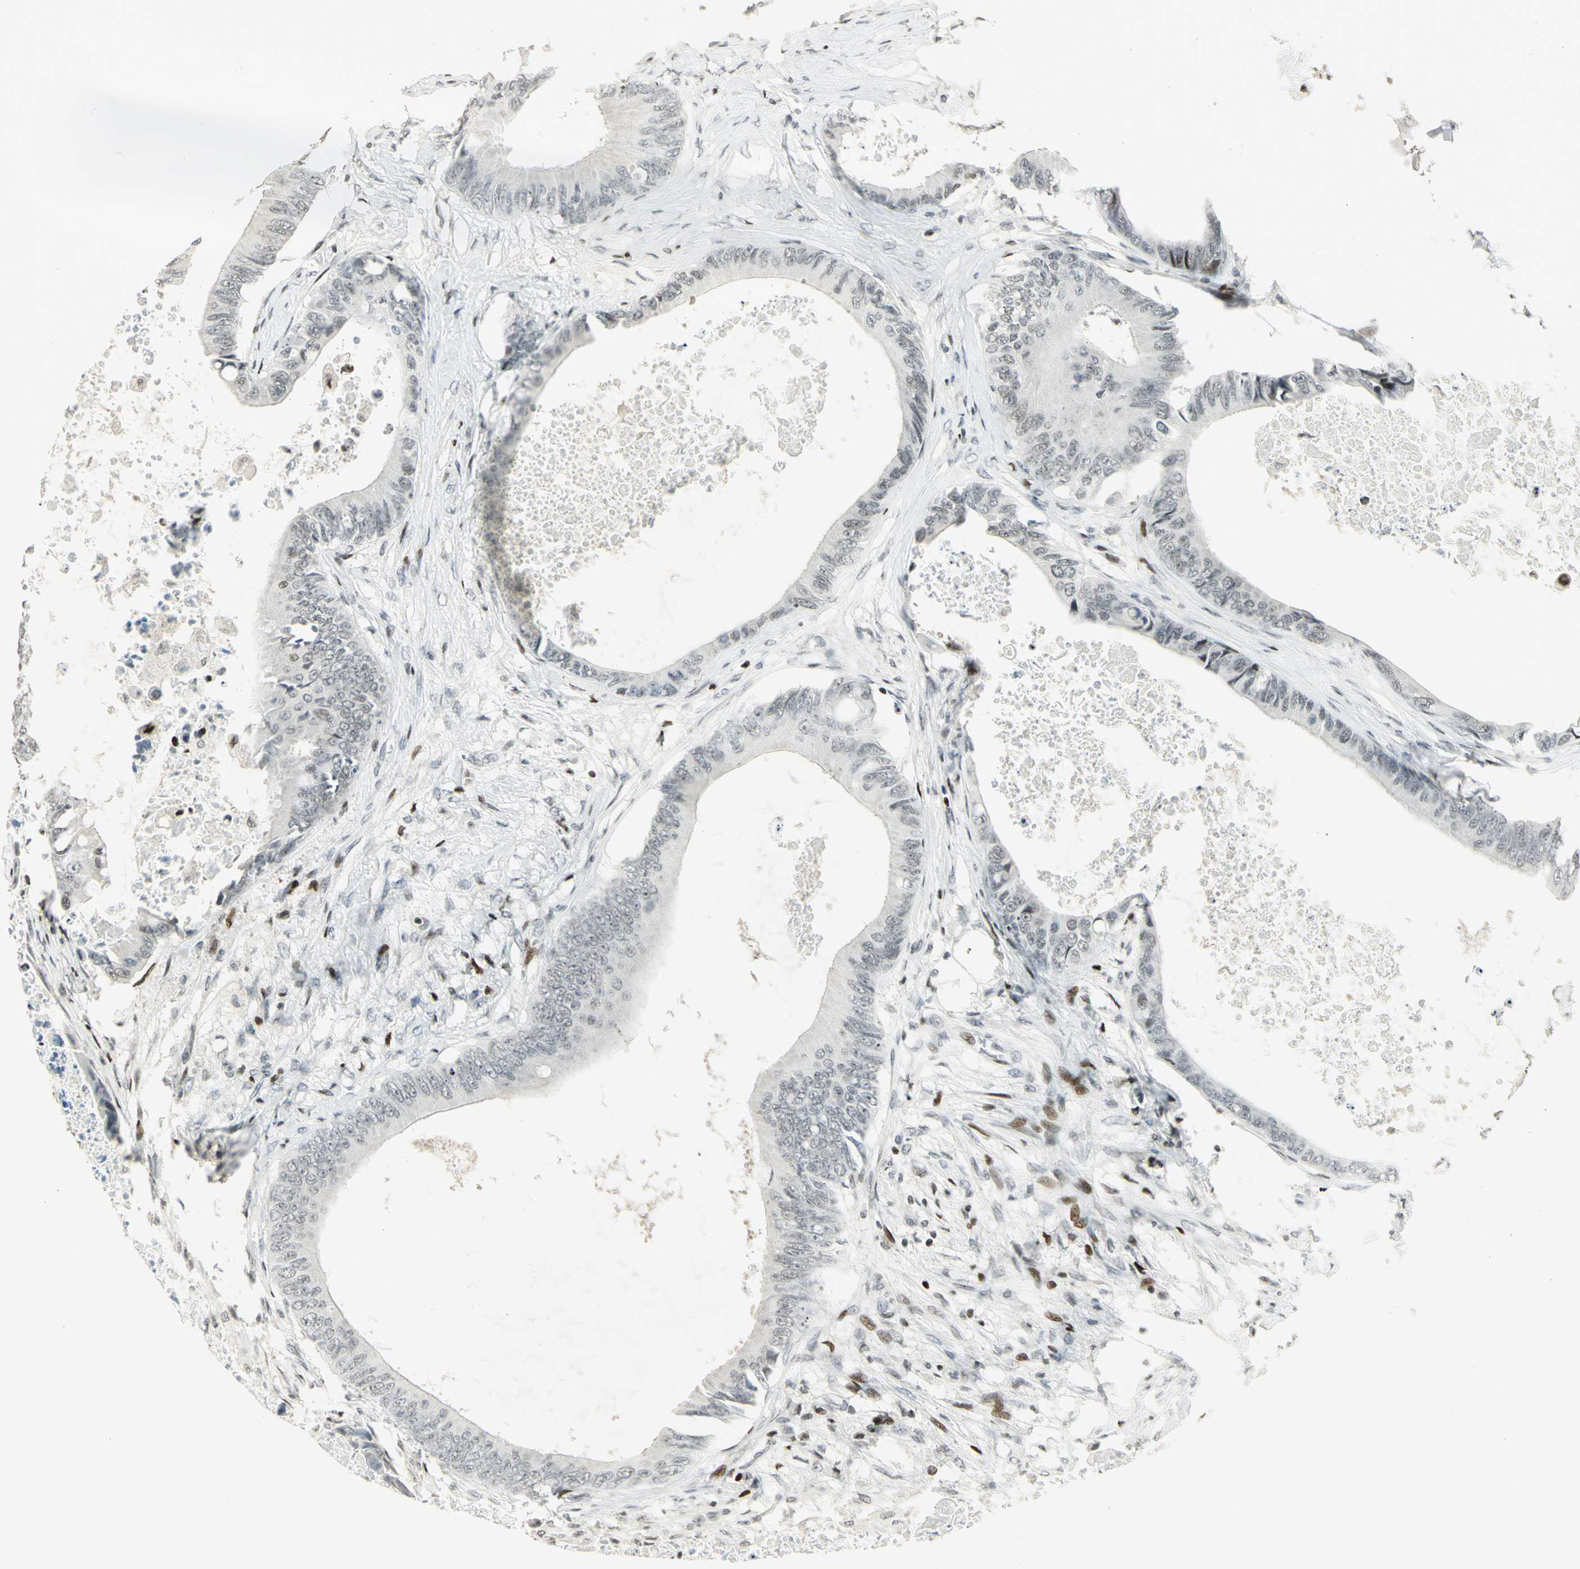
{"staining": {"intensity": "weak", "quantity": "<25%", "location": "nuclear"}, "tissue": "colorectal cancer", "cell_type": "Tumor cells", "image_type": "cancer", "snomed": [{"axis": "morphology", "description": "Normal tissue, NOS"}, {"axis": "morphology", "description": "Adenocarcinoma, NOS"}, {"axis": "topography", "description": "Rectum"}, {"axis": "topography", "description": "Peripheral nerve tissue"}], "caption": "A histopathology image of human colorectal cancer is negative for staining in tumor cells.", "gene": "KDM1A", "patient": {"sex": "female", "age": 77}}